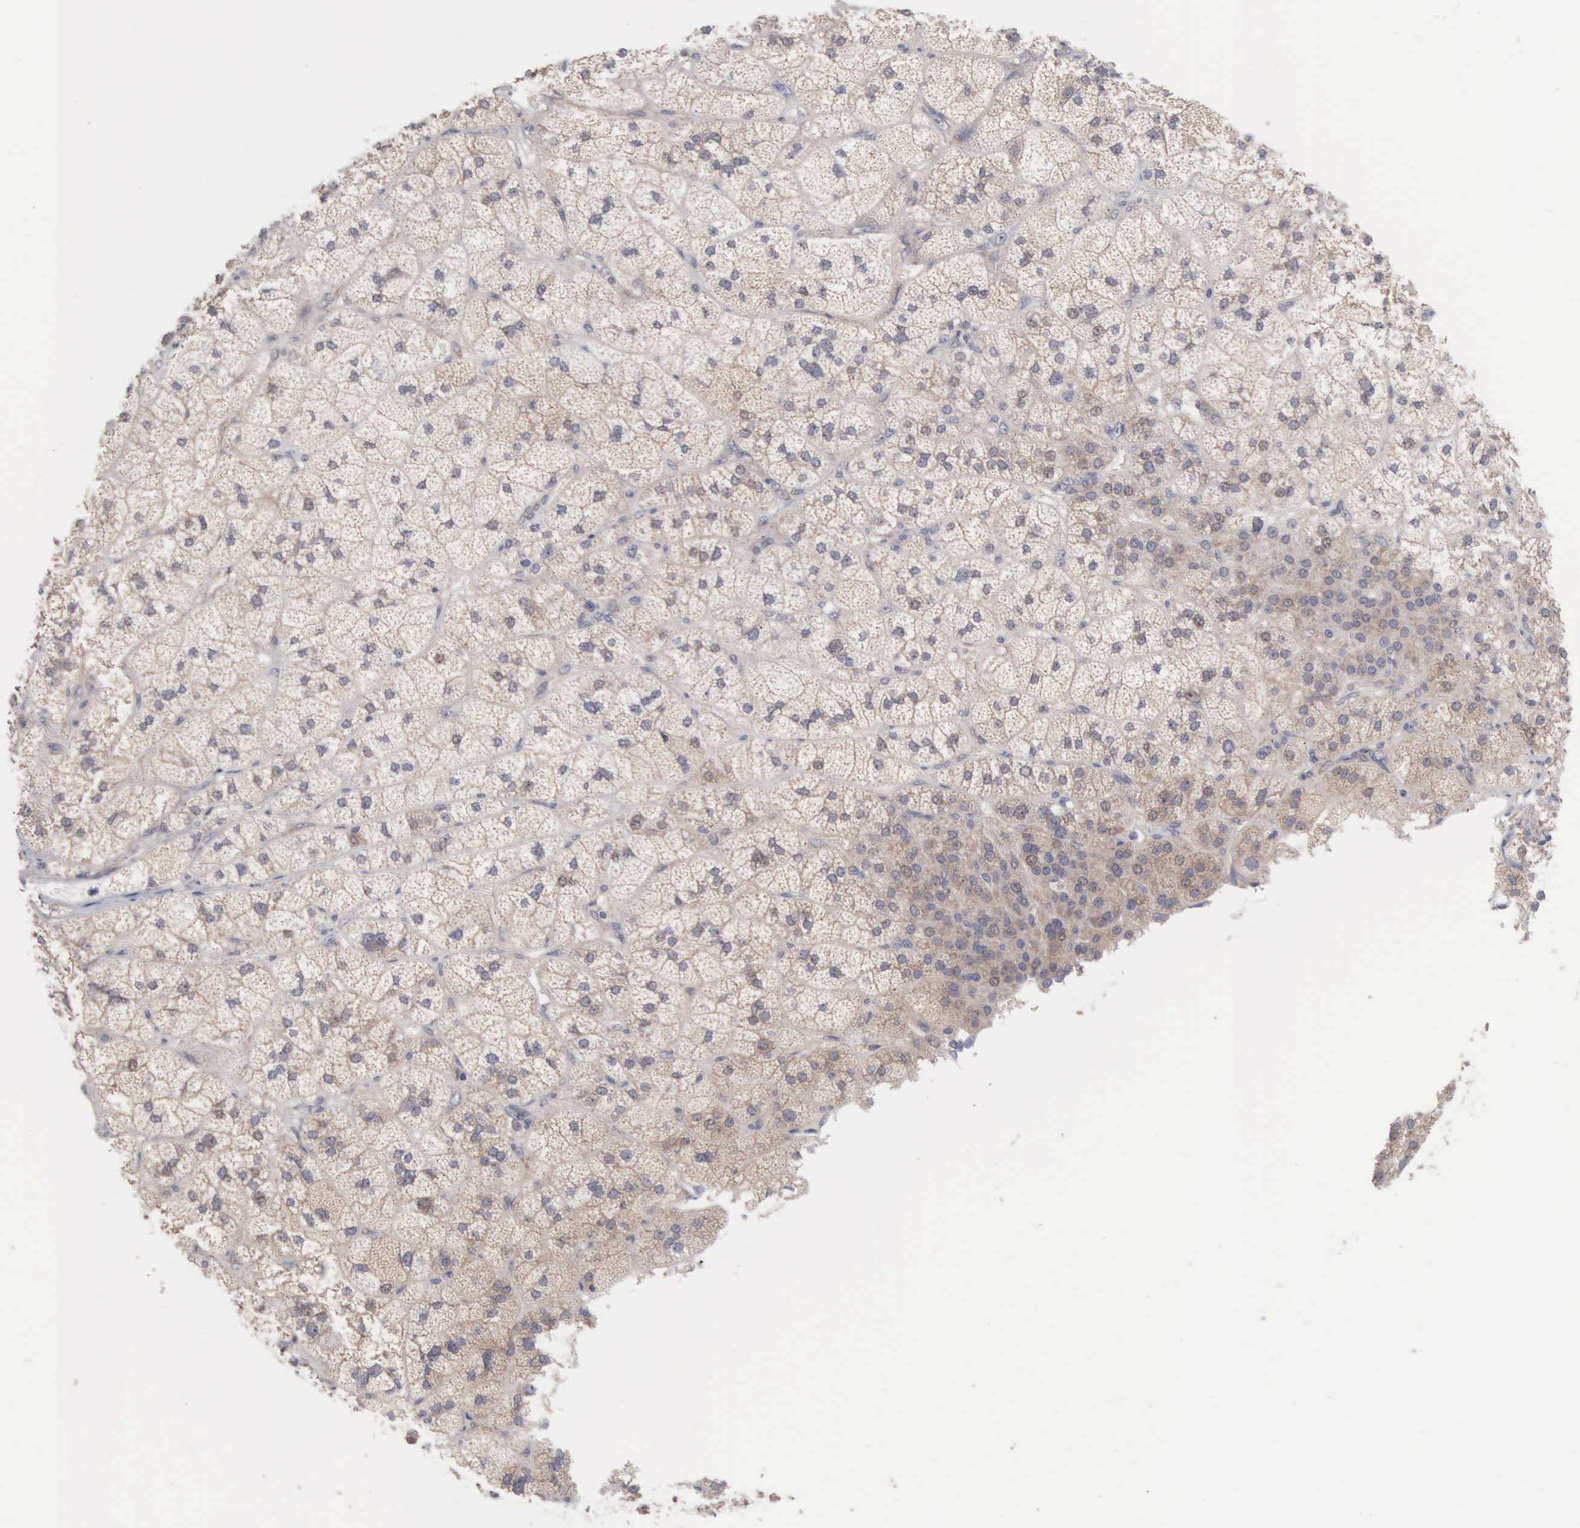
{"staining": {"intensity": "weak", "quantity": "25%-75%", "location": "cytoplasmic/membranous"}, "tissue": "adrenal gland", "cell_type": "Glandular cells", "image_type": "normal", "snomed": [{"axis": "morphology", "description": "Normal tissue, NOS"}, {"axis": "topography", "description": "Adrenal gland"}], "caption": "Normal adrenal gland exhibits weak cytoplasmic/membranous positivity in about 25%-75% of glandular cells.", "gene": "INF2", "patient": {"sex": "female", "age": 60}}